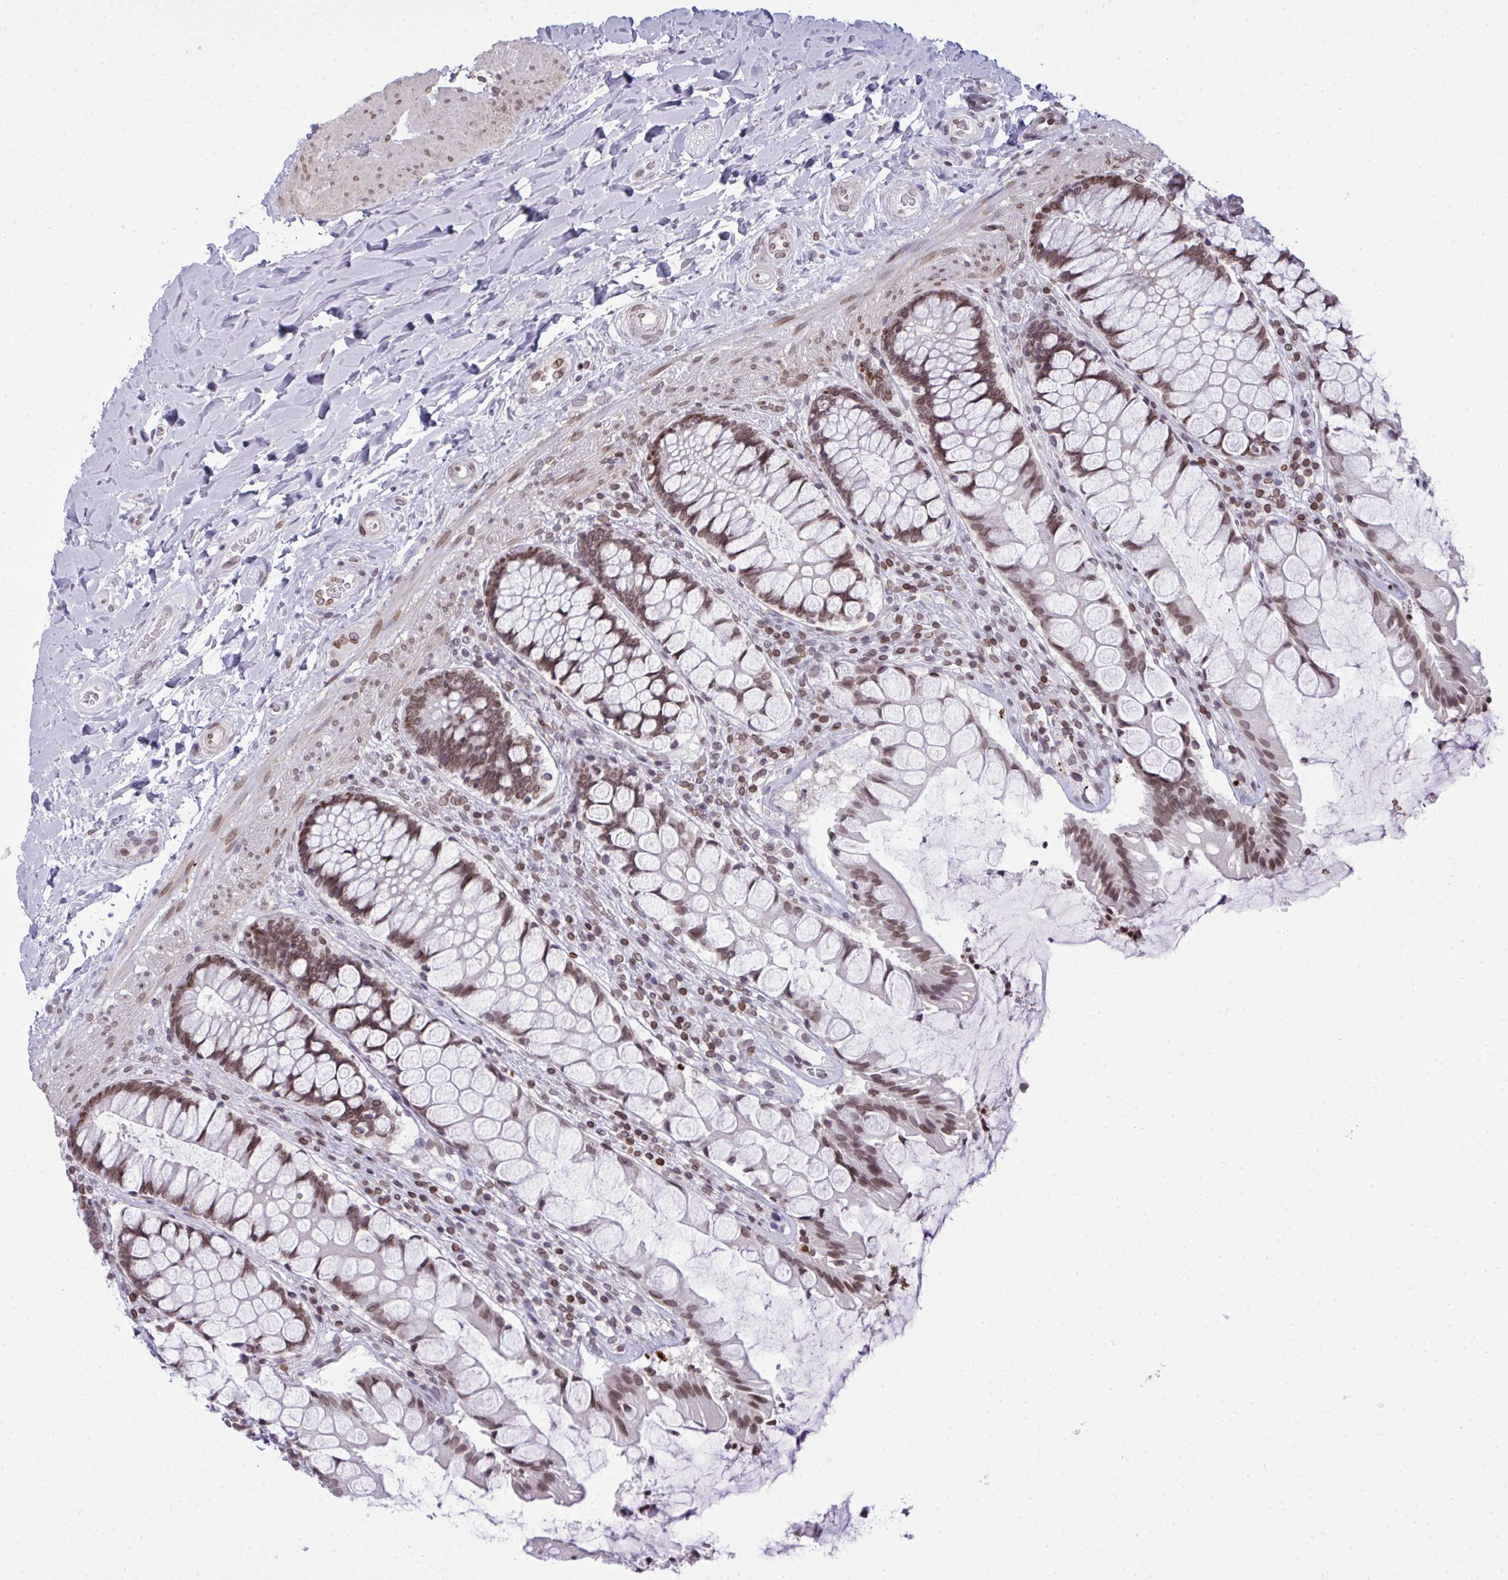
{"staining": {"intensity": "moderate", "quantity": ">75%", "location": "nuclear"}, "tissue": "rectum", "cell_type": "Glandular cells", "image_type": "normal", "snomed": [{"axis": "morphology", "description": "Normal tissue, NOS"}, {"axis": "topography", "description": "Rectum"}], "caption": "A high-resolution micrograph shows IHC staining of normal rectum, which exhibits moderate nuclear staining in approximately >75% of glandular cells. (DAB = brown stain, brightfield microscopy at high magnification).", "gene": "LMNB2", "patient": {"sex": "female", "age": 58}}